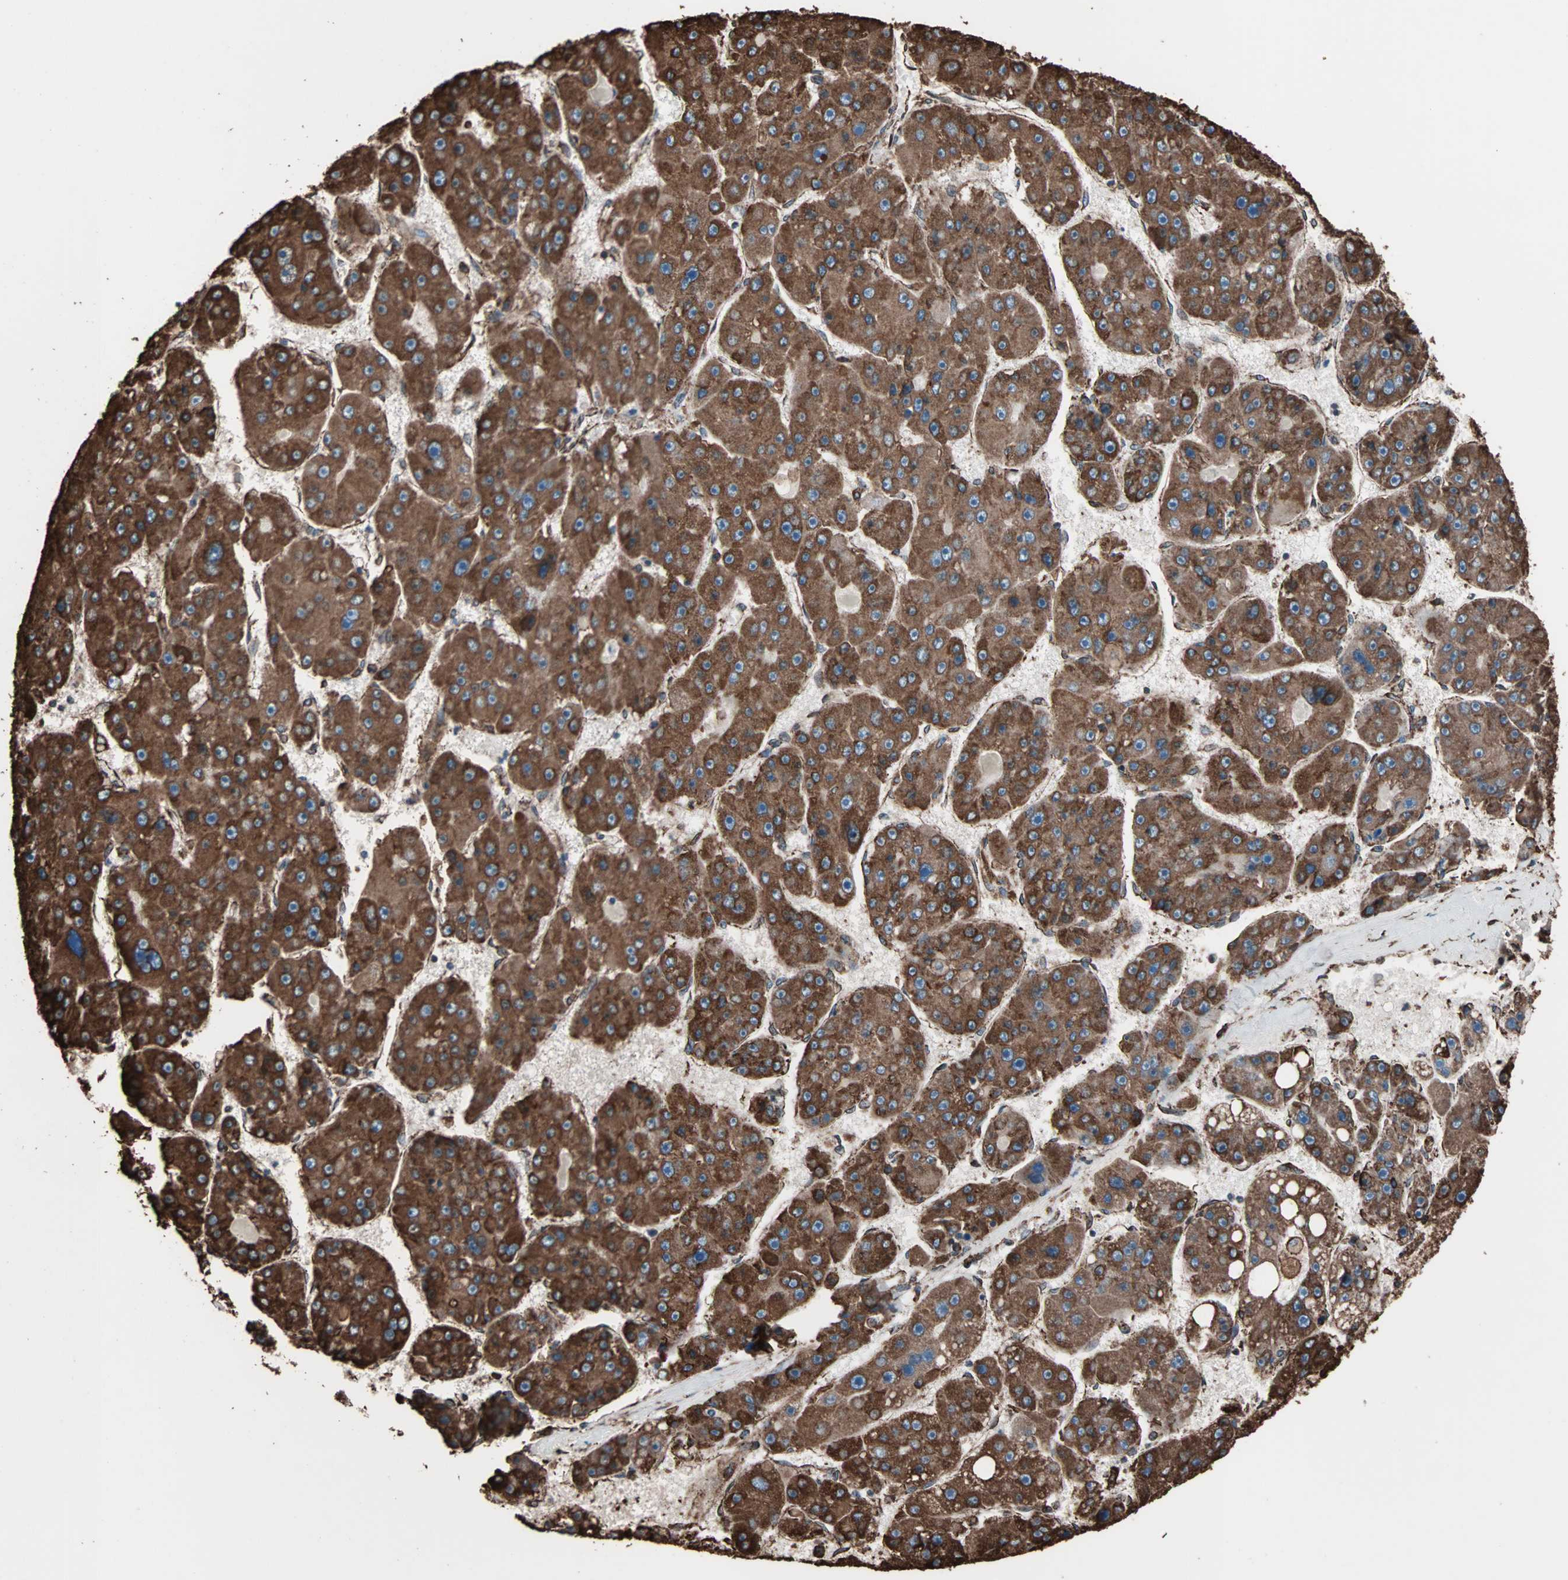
{"staining": {"intensity": "strong", "quantity": ">75%", "location": "cytoplasmic/membranous"}, "tissue": "liver cancer", "cell_type": "Tumor cells", "image_type": "cancer", "snomed": [{"axis": "morphology", "description": "Carcinoma, Hepatocellular, NOS"}, {"axis": "topography", "description": "Liver"}], "caption": "Human hepatocellular carcinoma (liver) stained with a brown dye demonstrates strong cytoplasmic/membranous positive positivity in approximately >75% of tumor cells.", "gene": "HSP90B1", "patient": {"sex": "female", "age": 61}}